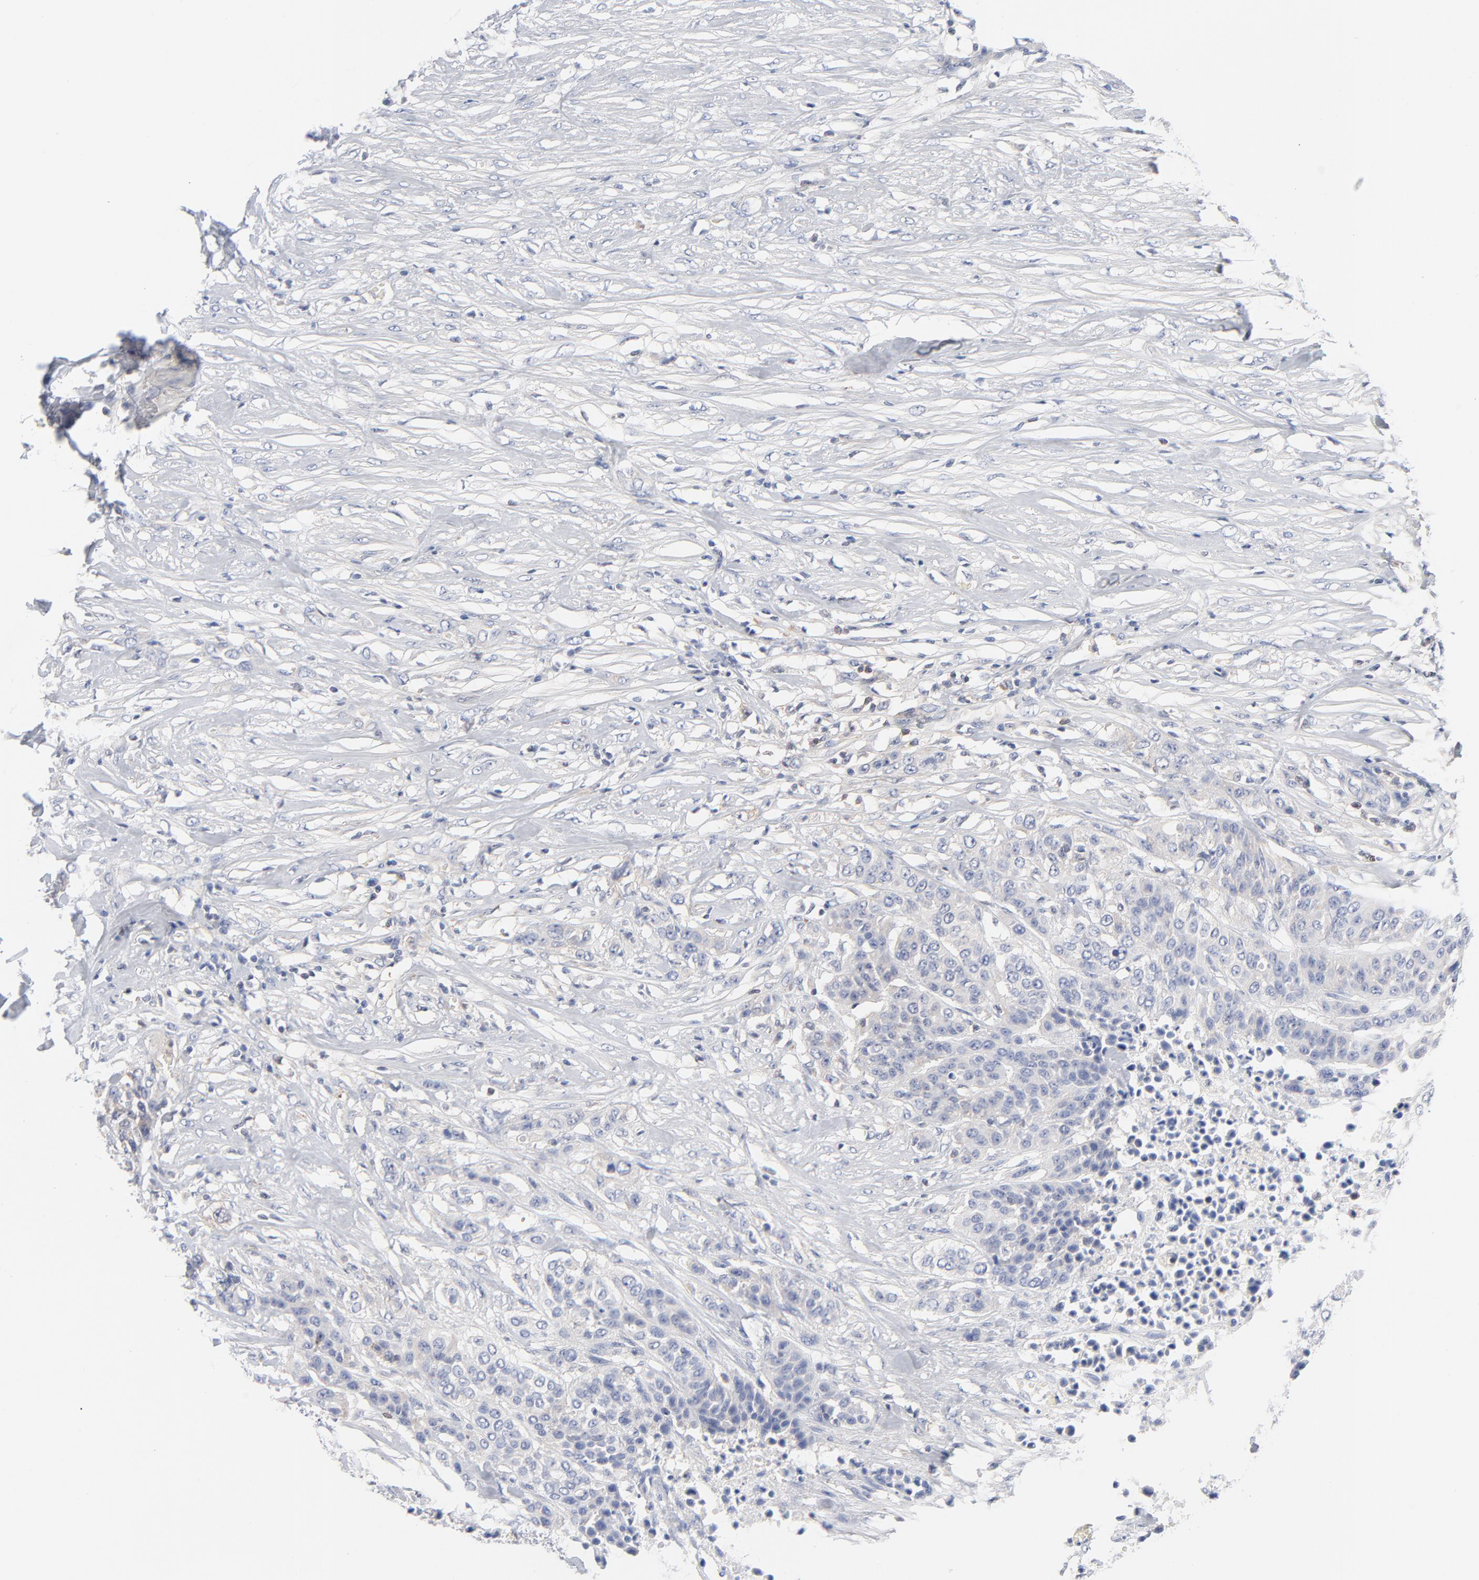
{"staining": {"intensity": "negative", "quantity": "none", "location": "none"}, "tissue": "urothelial cancer", "cell_type": "Tumor cells", "image_type": "cancer", "snomed": [{"axis": "morphology", "description": "Urothelial carcinoma, High grade"}, {"axis": "topography", "description": "Urinary bladder"}], "caption": "Immunohistochemical staining of high-grade urothelial carcinoma exhibits no significant positivity in tumor cells.", "gene": "CAB39L", "patient": {"sex": "male", "age": 74}}